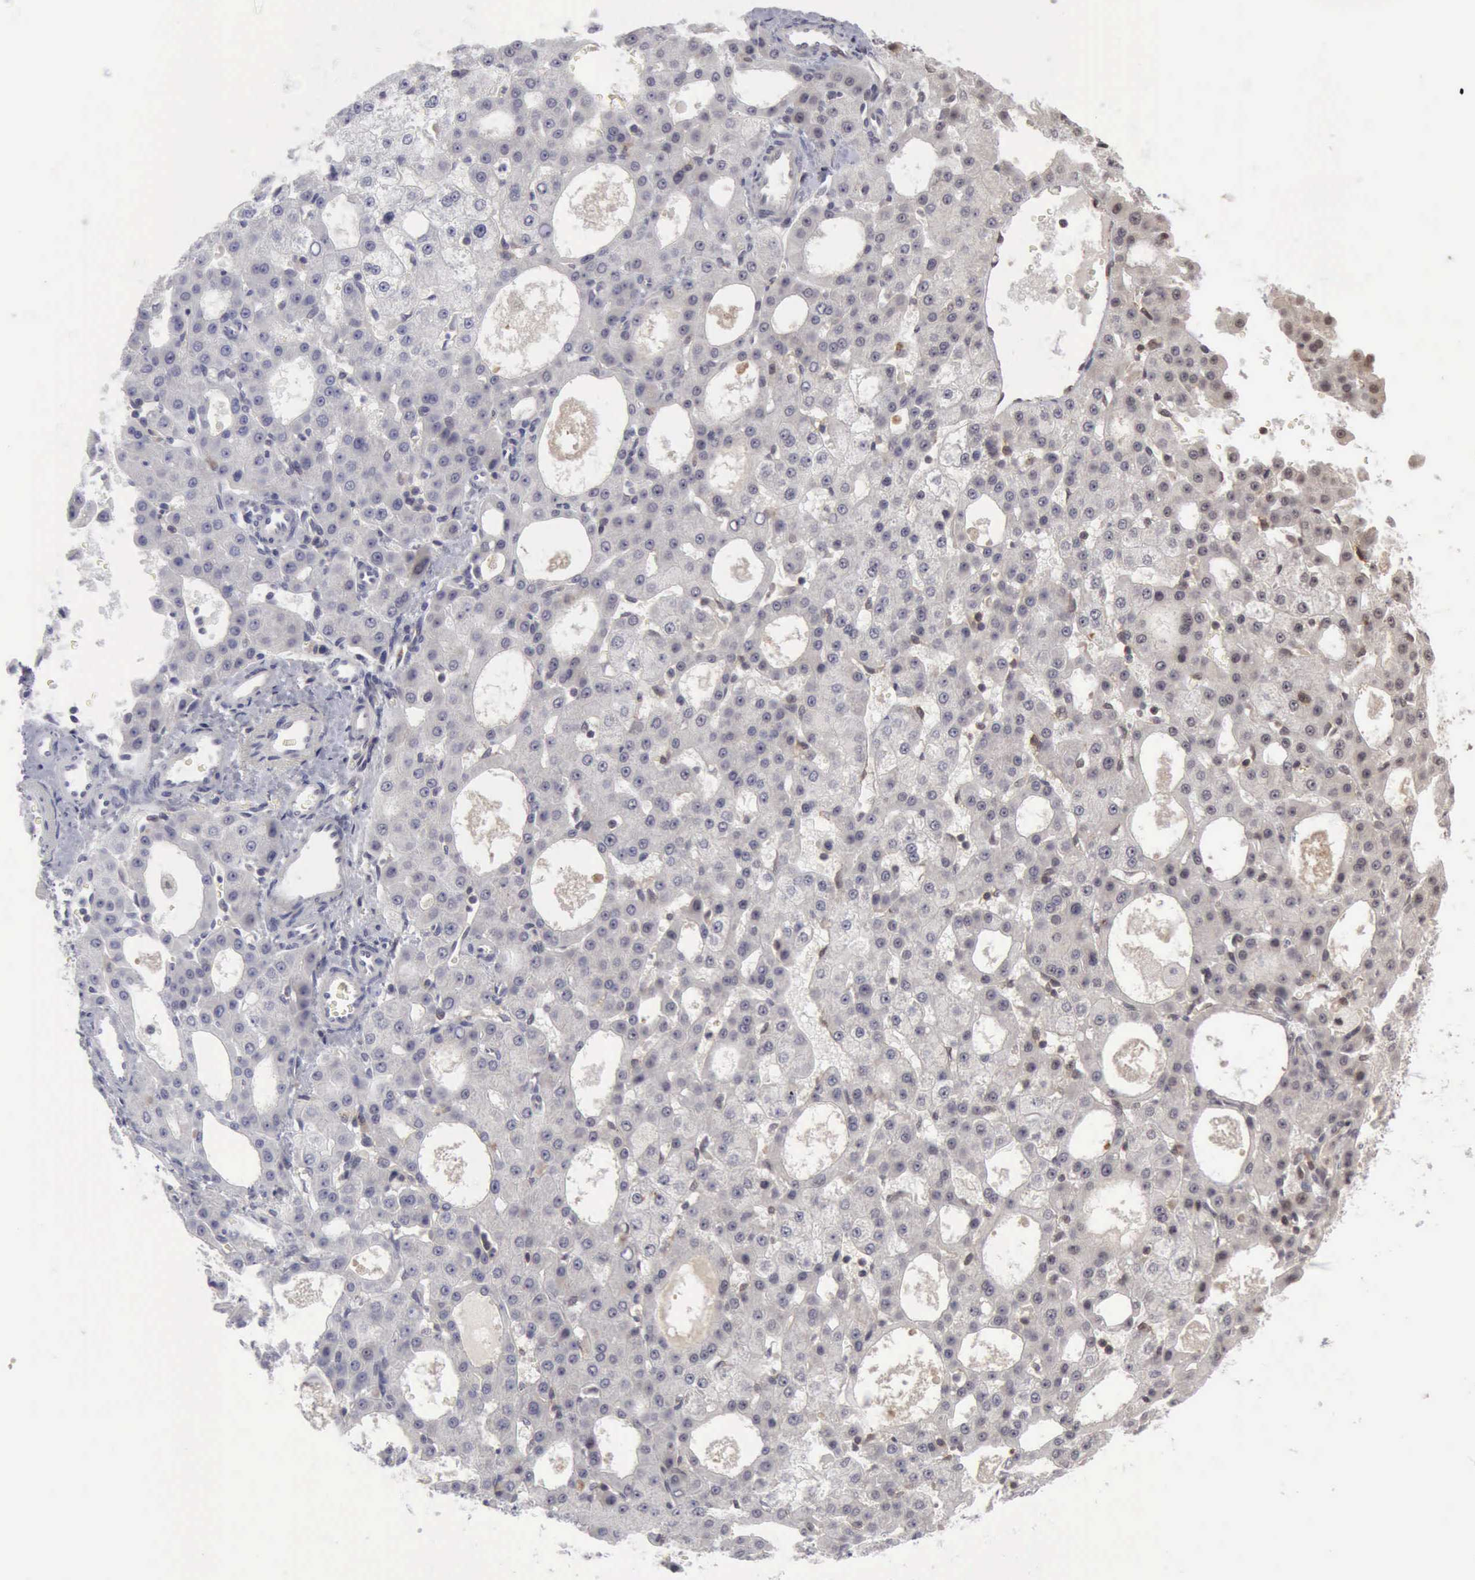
{"staining": {"intensity": "negative", "quantity": "none", "location": "none"}, "tissue": "liver cancer", "cell_type": "Tumor cells", "image_type": "cancer", "snomed": [{"axis": "morphology", "description": "Carcinoma, Hepatocellular, NOS"}, {"axis": "topography", "description": "Liver"}], "caption": "This is an IHC photomicrograph of human hepatocellular carcinoma (liver). There is no expression in tumor cells.", "gene": "CDKN2A", "patient": {"sex": "male", "age": 47}}